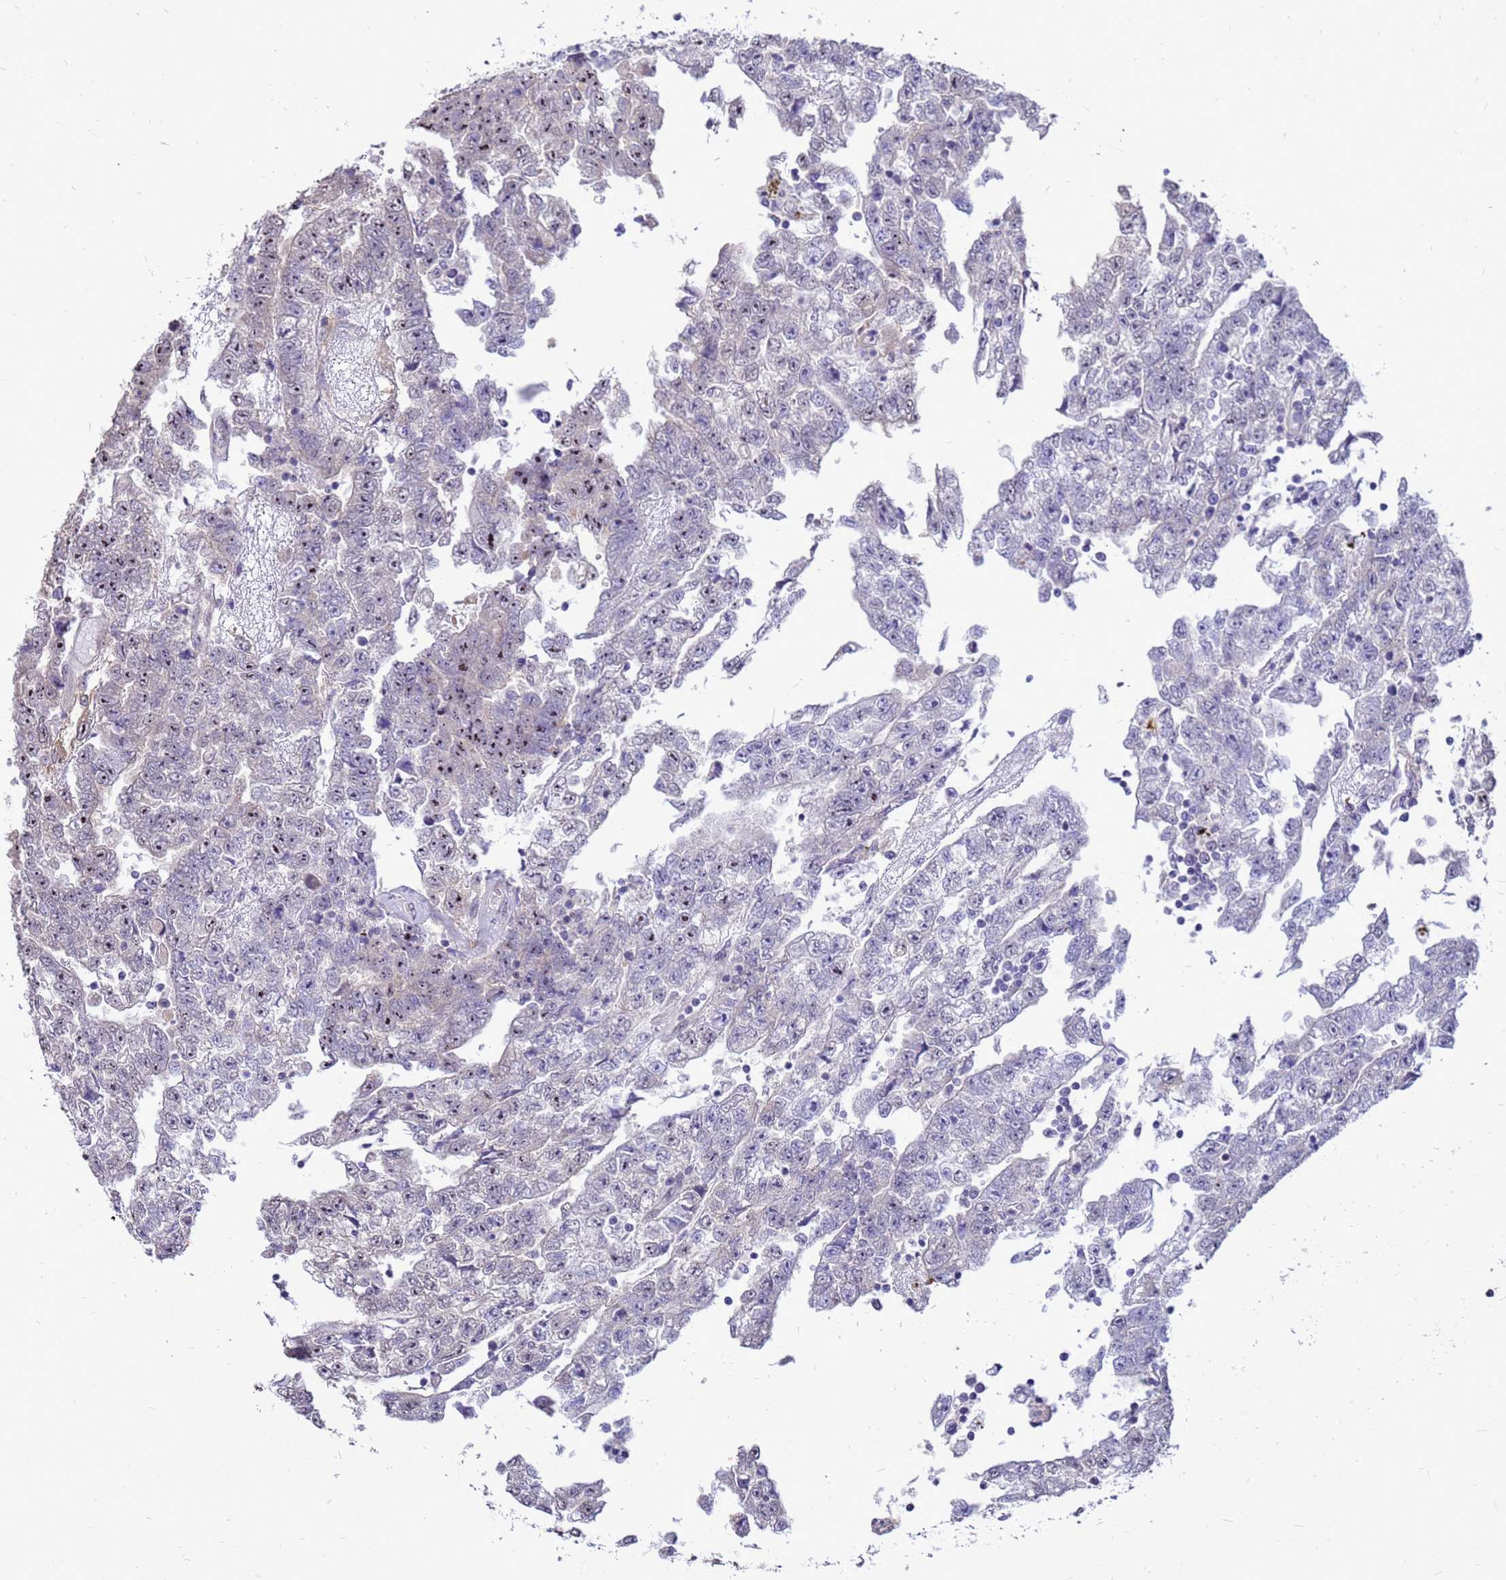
{"staining": {"intensity": "negative", "quantity": "none", "location": "none"}, "tissue": "testis cancer", "cell_type": "Tumor cells", "image_type": "cancer", "snomed": [{"axis": "morphology", "description": "Carcinoma, Embryonal, NOS"}, {"axis": "topography", "description": "Testis"}], "caption": "An immunohistochemistry micrograph of testis cancer (embryonal carcinoma) is shown. There is no staining in tumor cells of testis cancer (embryonal carcinoma).", "gene": "RSPO1", "patient": {"sex": "male", "age": 25}}